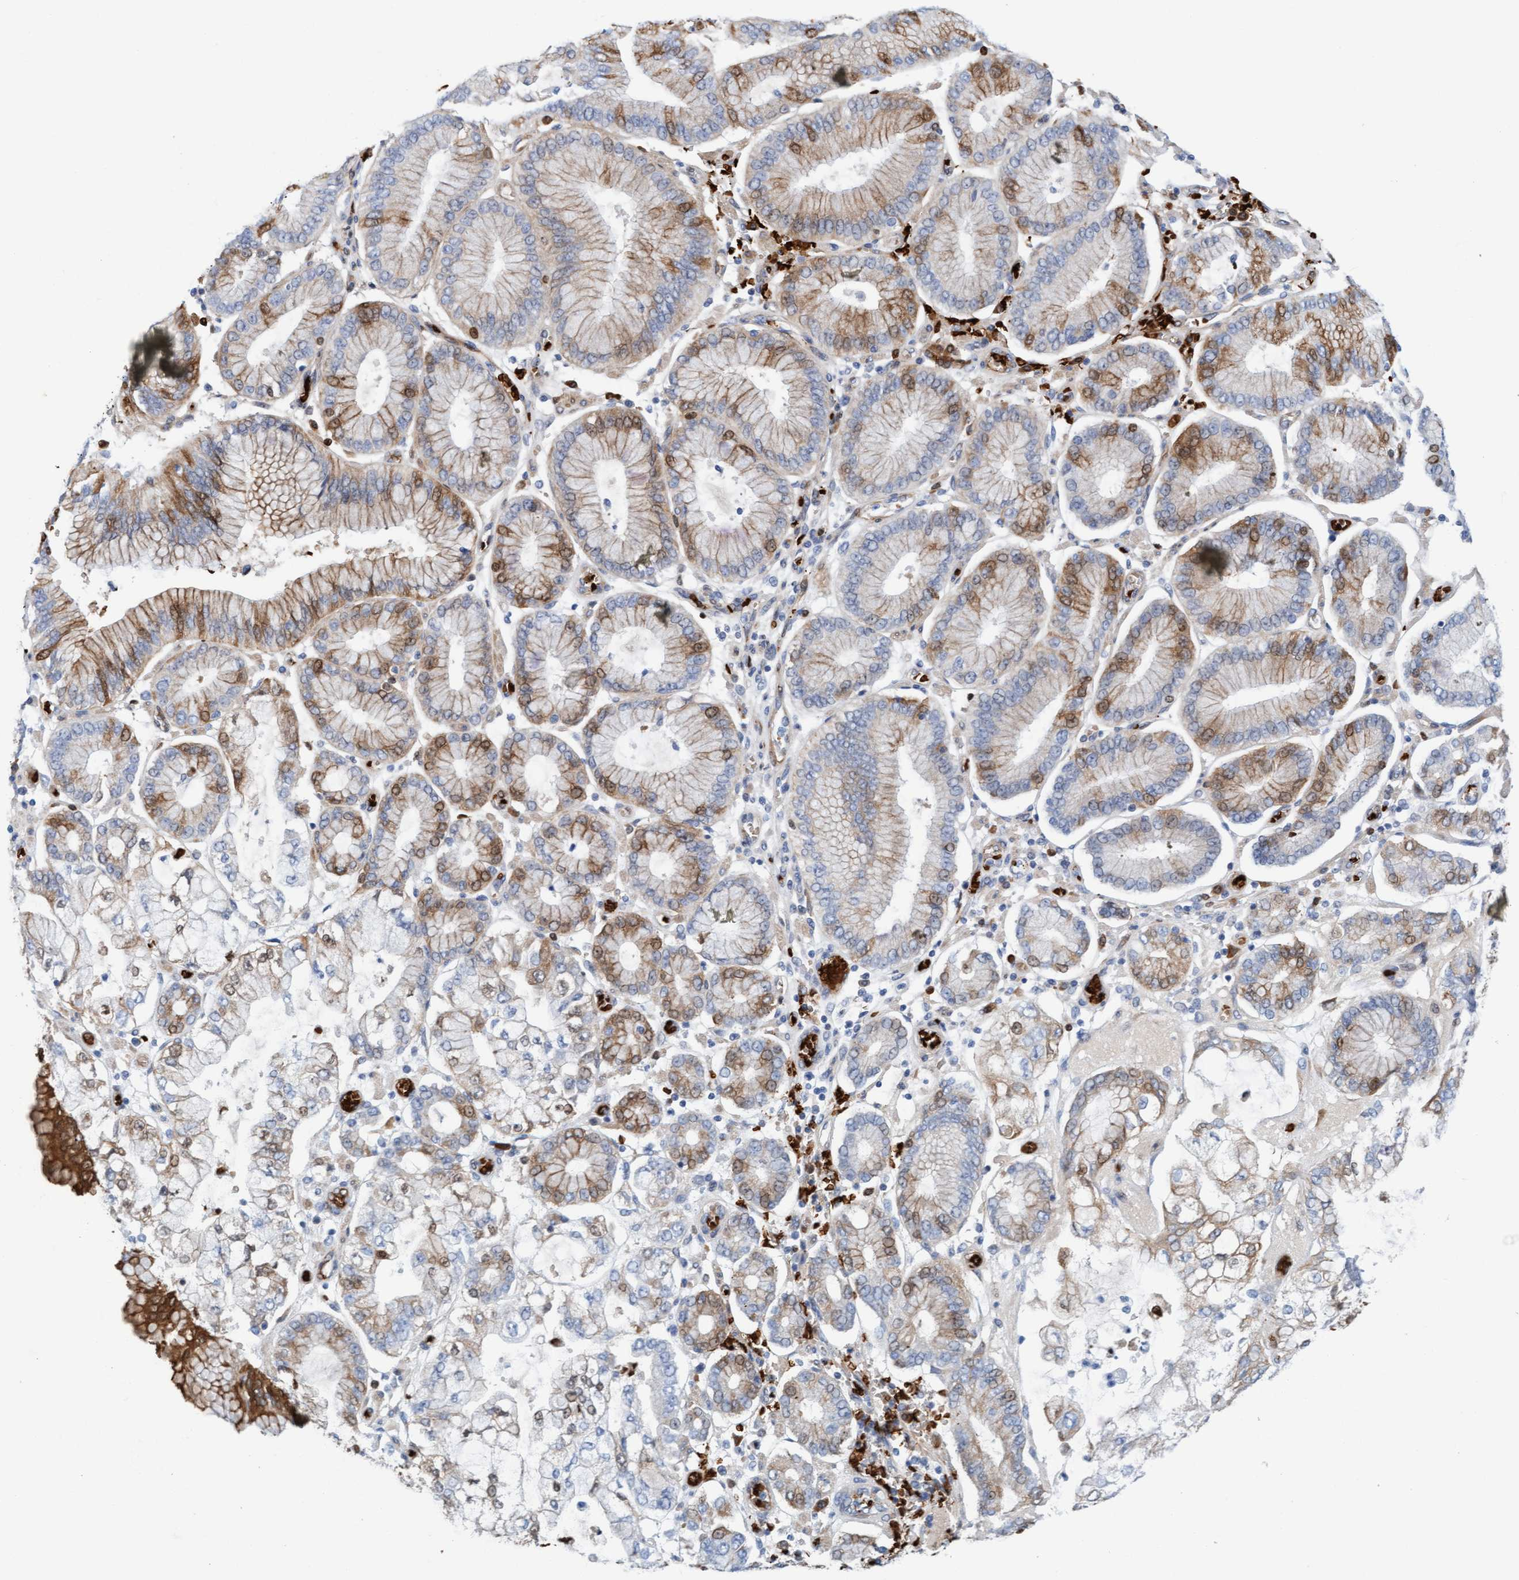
{"staining": {"intensity": "weak", "quantity": "<25%", "location": "cytoplasmic/membranous"}, "tissue": "stomach cancer", "cell_type": "Tumor cells", "image_type": "cancer", "snomed": [{"axis": "morphology", "description": "Adenocarcinoma, NOS"}, {"axis": "topography", "description": "Stomach"}], "caption": "A histopathology image of adenocarcinoma (stomach) stained for a protein displays no brown staining in tumor cells.", "gene": "P2RX5", "patient": {"sex": "male", "age": 76}}